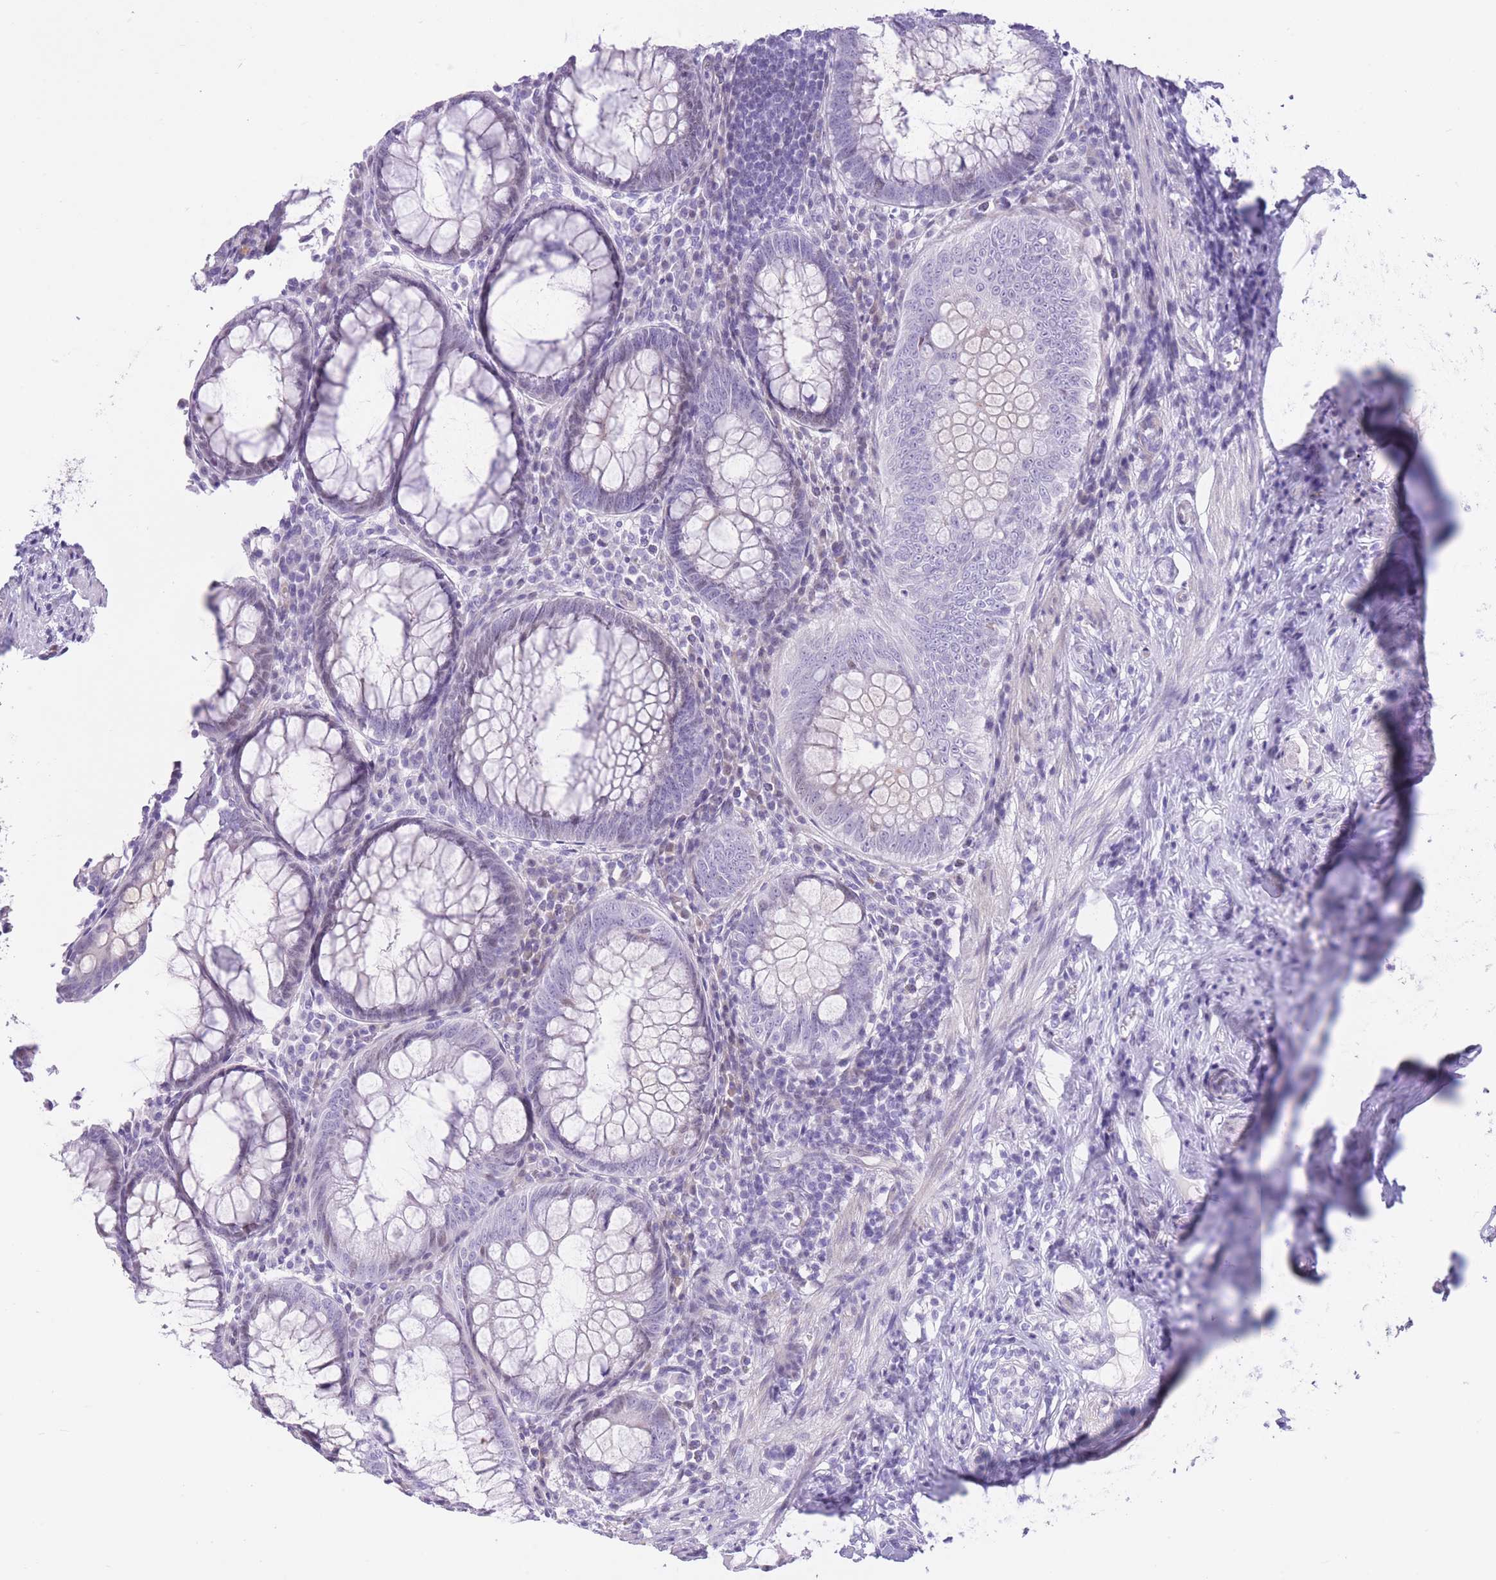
{"staining": {"intensity": "negative", "quantity": "none", "location": "none"}, "tissue": "appendix", "cell_type": "Glandular cells", "image_type": "normal", "snomed": [{"axis": "morphology", "description": "Normal tissue, NOS"}, {"axis": "topography", "description": "Appendix"}], "caption": "DAB (3,3'-diaminobenzidine) immunohistochemical staining of unremarkable appendix displays no significant positivity in glandular cells. (DAB immunohistochemistry (IHC) visualized using brightfield microscopy, high magnification).", "gene": "WDR70", "patient": {"sex": "male", "age": 83}}